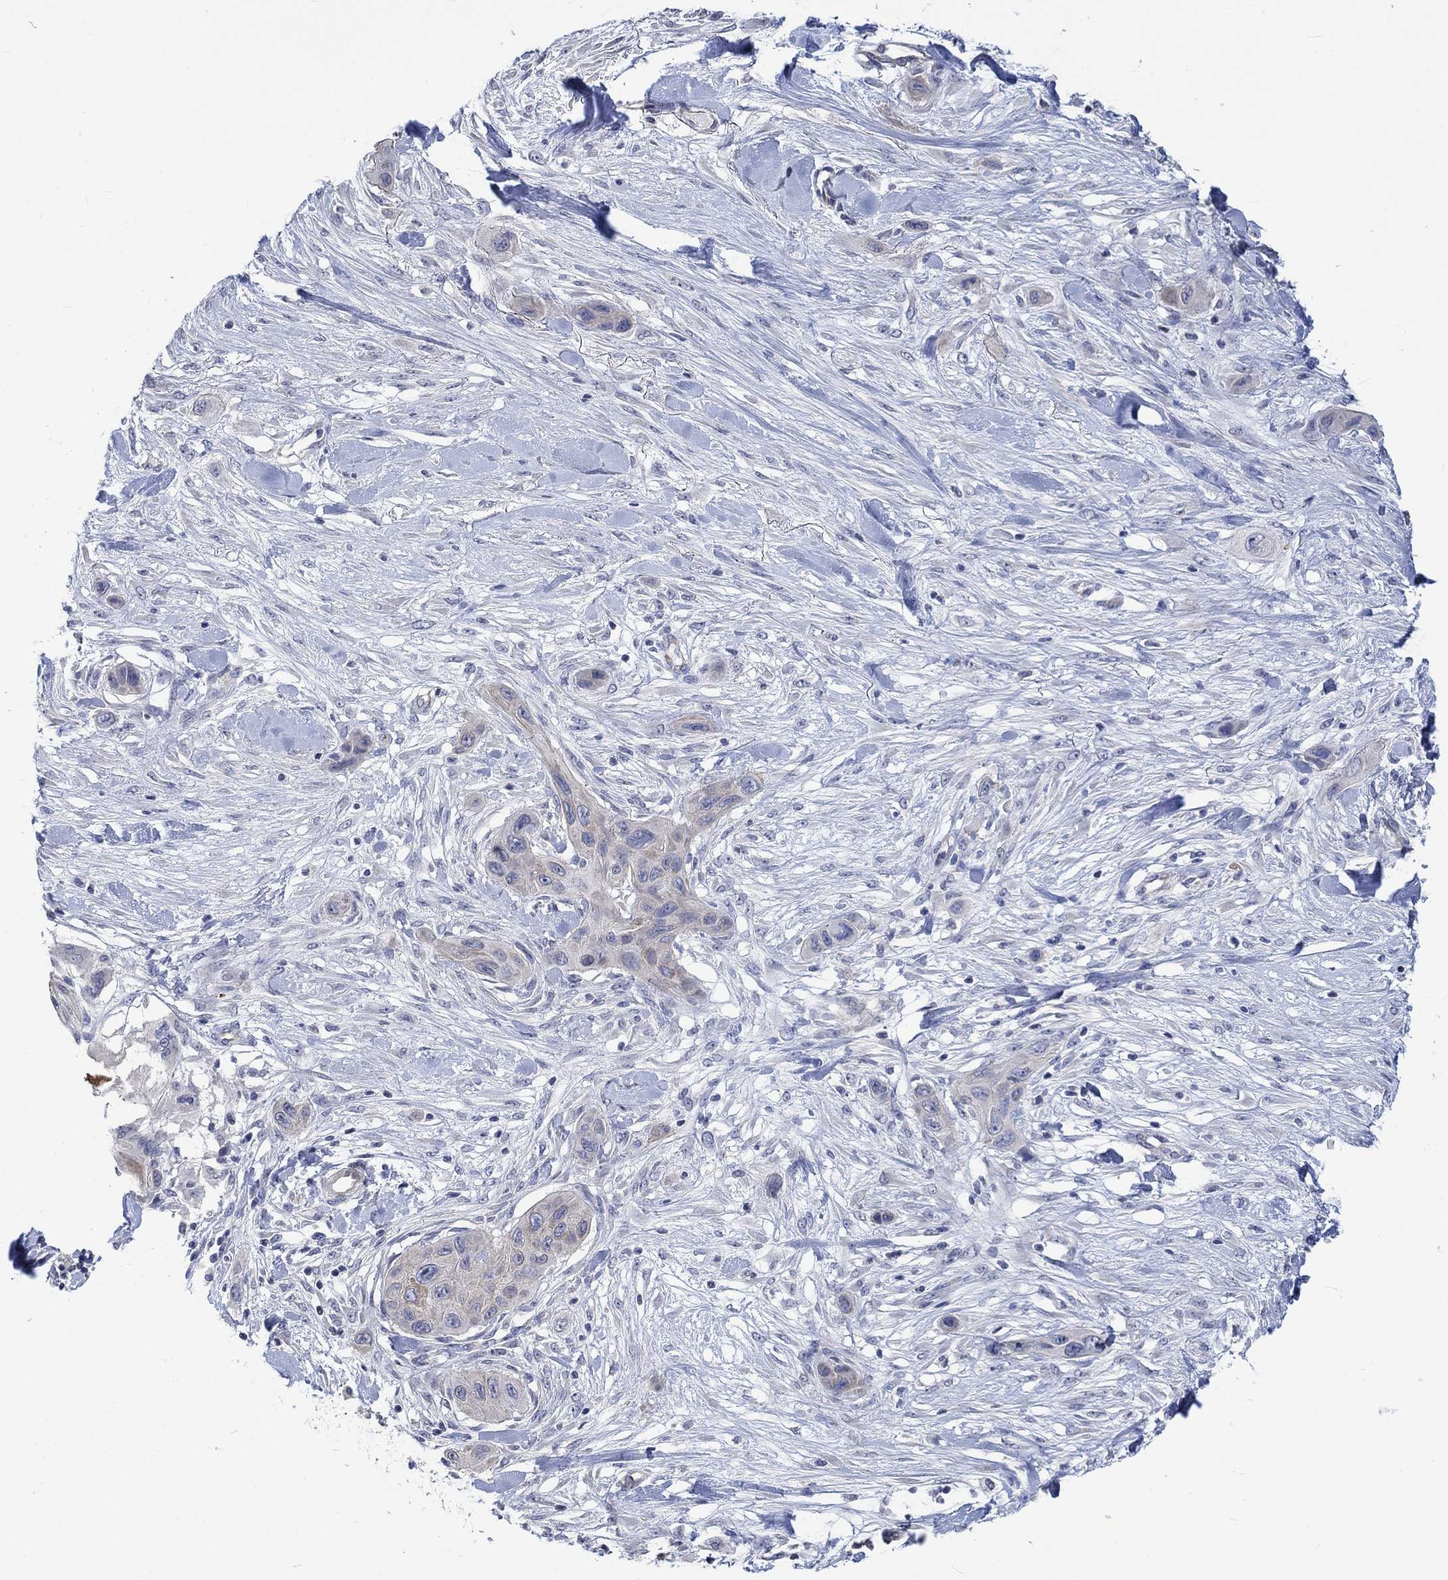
{"staining": {"intensity": "weak", "quantity": "<25%", "location": "cytoplasmic/membranous"}, "tissue": "skin cancer", "cell_type": "Tumor cells", "image_type": "cancer", "snomed": [{"axis": "morphology", "description": "Squamous cell carcinoma, NOS"}, {"axis": "topography", "description": "Skin"}], "caption": "This is a image of immunohistochemistry (IHC) staining of skin squamous cell carcinoma, which shows no expression in tumor cells.", "gene": "AGRP", "patient": {"sex": "male", "age": 79}}